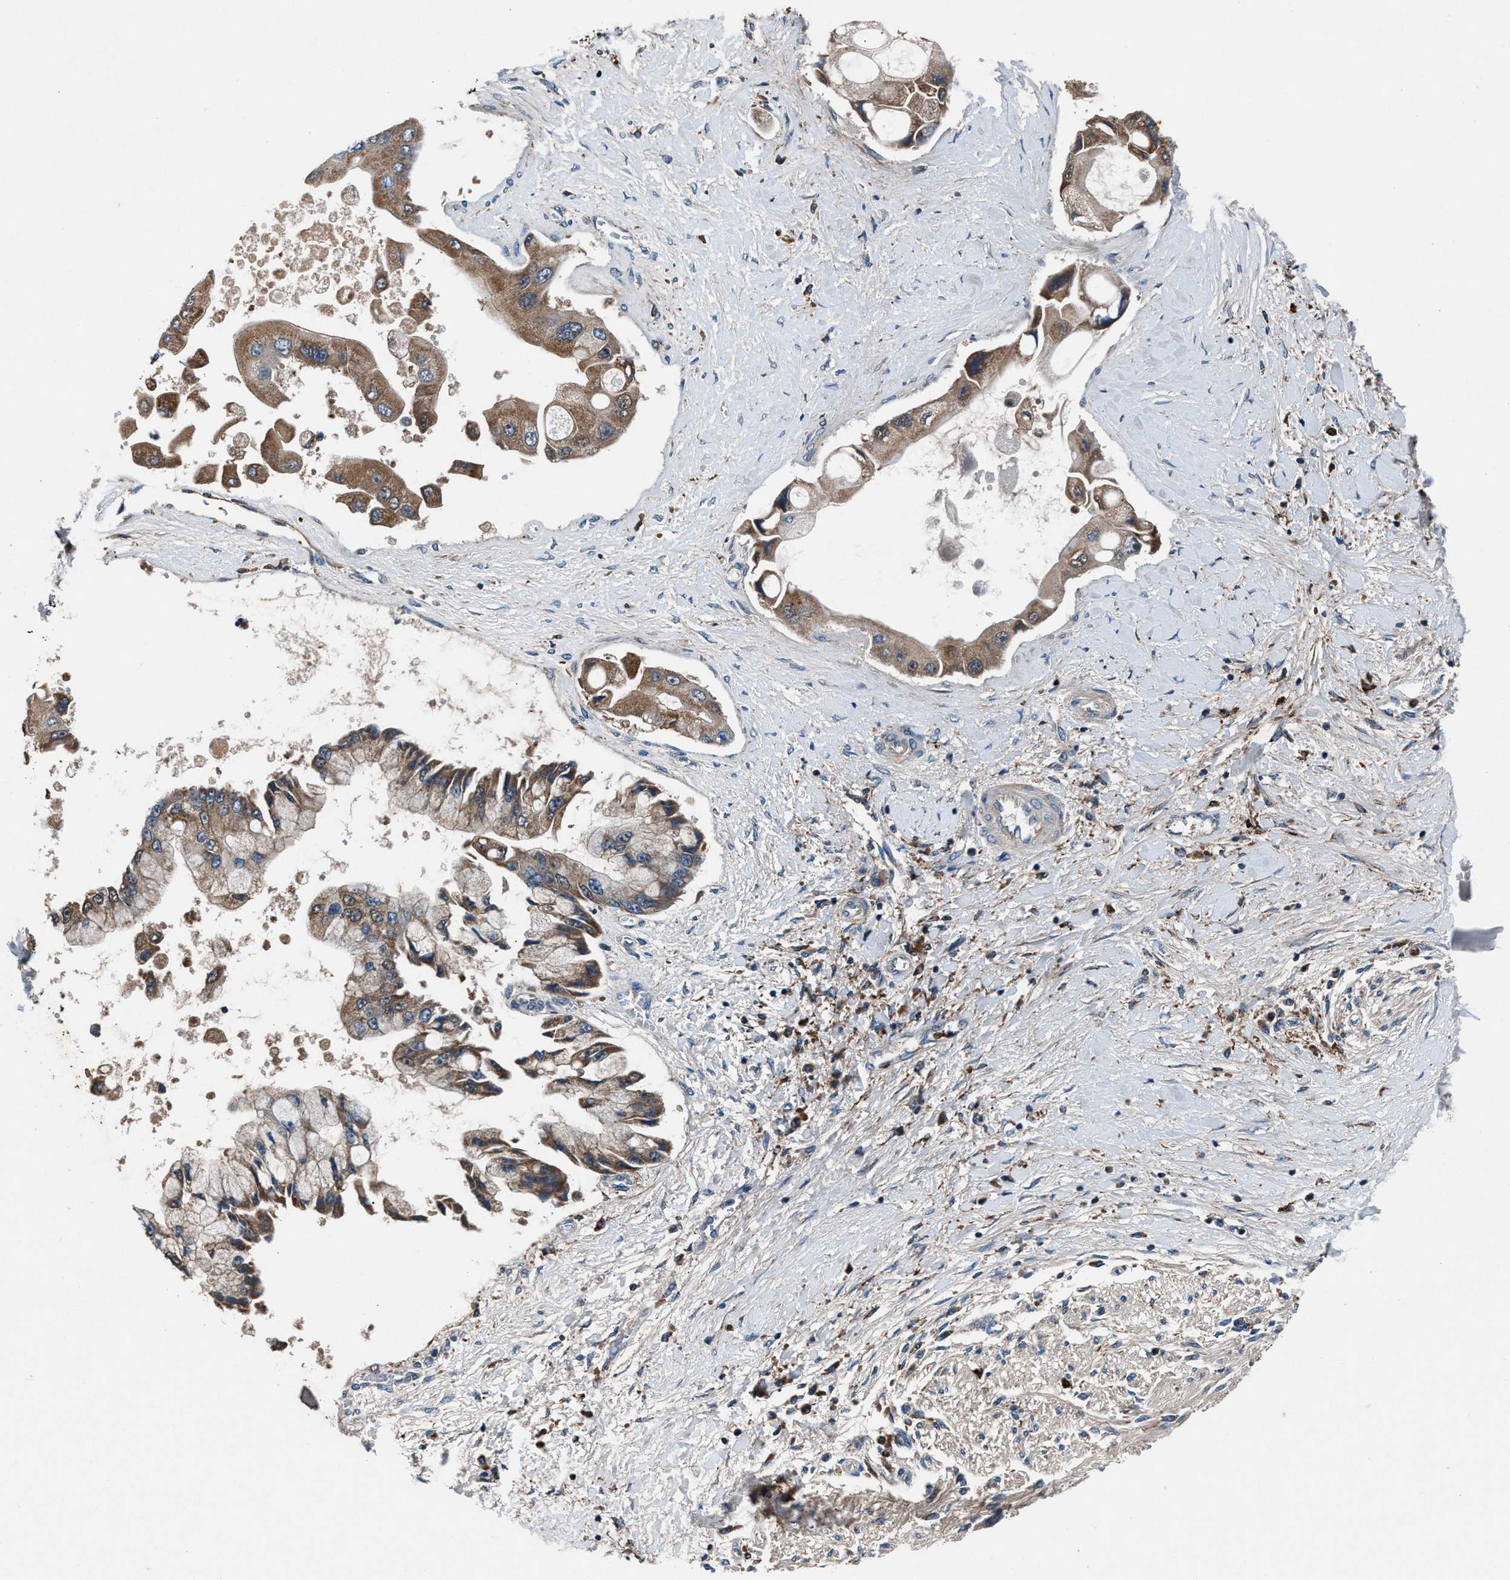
{"staining": {"intensity": "moderate", "quantity": ">75%", "location": "cytoplasmic/membranous"}, "tissue": "liver cancer", "cell_type": "Tumor cells", "image_type": "cancer", "snomed": [{"axis": "morphology", "description": "Cholangiocarcinoma"}, {"axis": "topography", "description": "Liver"}], "caption": "Protein analysis of cholangiocarcinoma (liver) tissue displays moderate cytoplasmic/membranous positivity in about >75% of tumor cells. (Brightfield microscopy of DAB IHC at high magnification).", "gene": "FAM221A", "patient": {"sex": "male", "age": 50}}